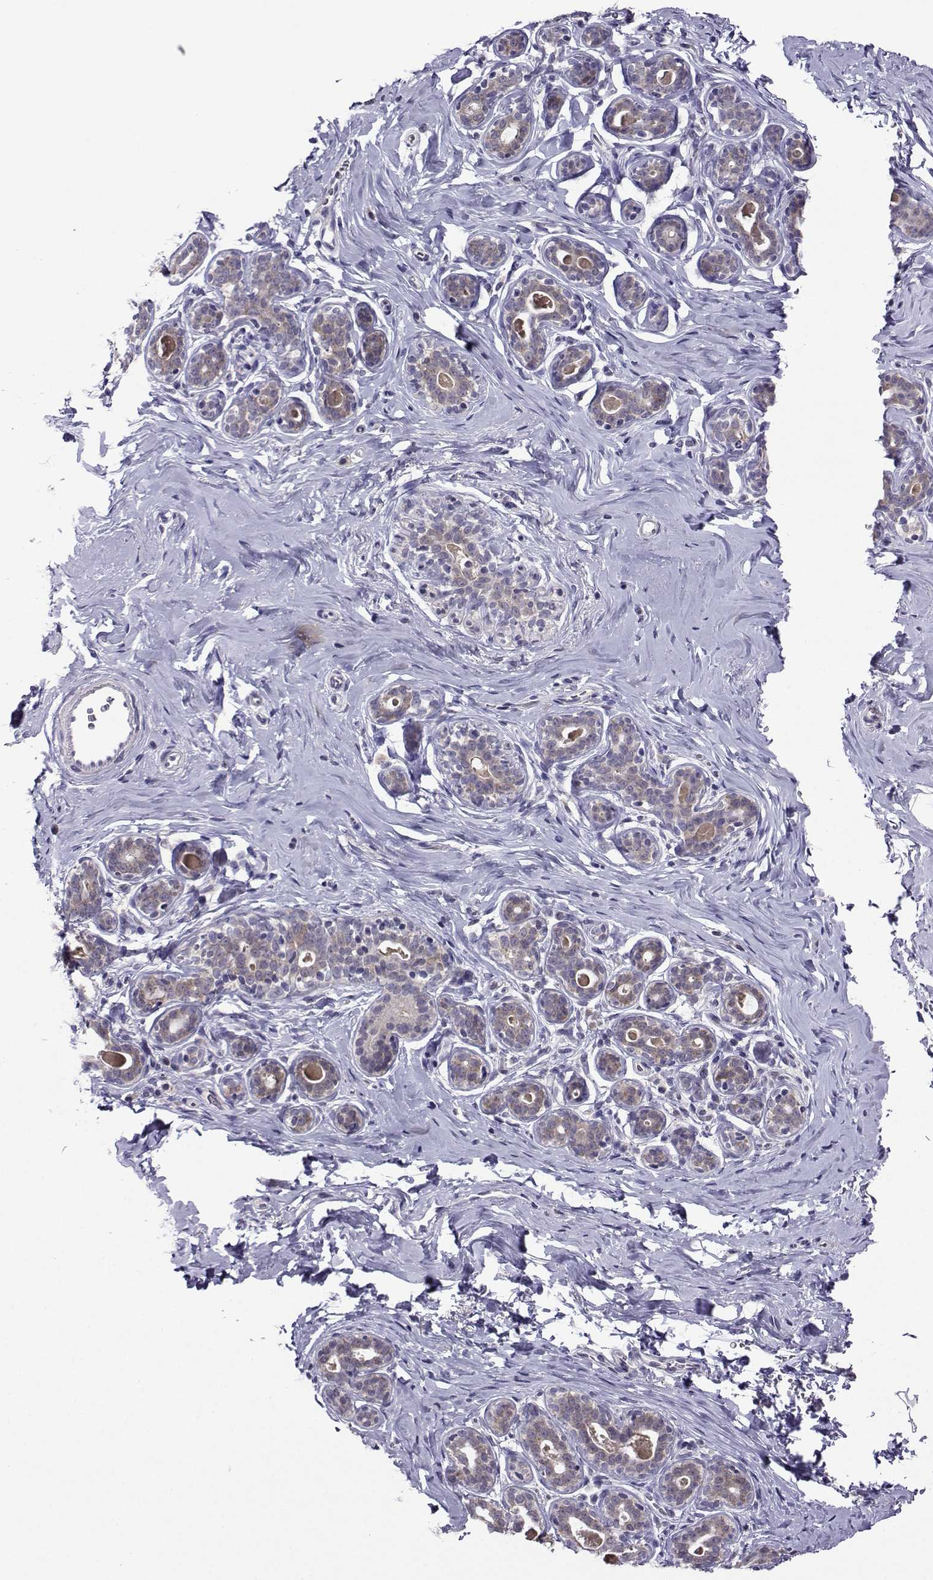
{"staining": {"intensity": "negative", "quantity": "none", "location": "none"}, "tissue": "breast", "cell_type": "Adipocytes", "image_type": "normal", "snomed": [{"axis": "morphology", "description": "Normal tissue, NOS"}, {"axis": "topography", "description": "Skin"}, {"axis": "topography", "description": "Breast"}], "caption": "The IHC photomicrograph has no significant staining in adipocytes of breast. (DAB (3,3'-diaminobenzidine) immunohistochemistry, high magnification).", "gene": "DDX20", "patient": {"sex": "female", "age": 43}}